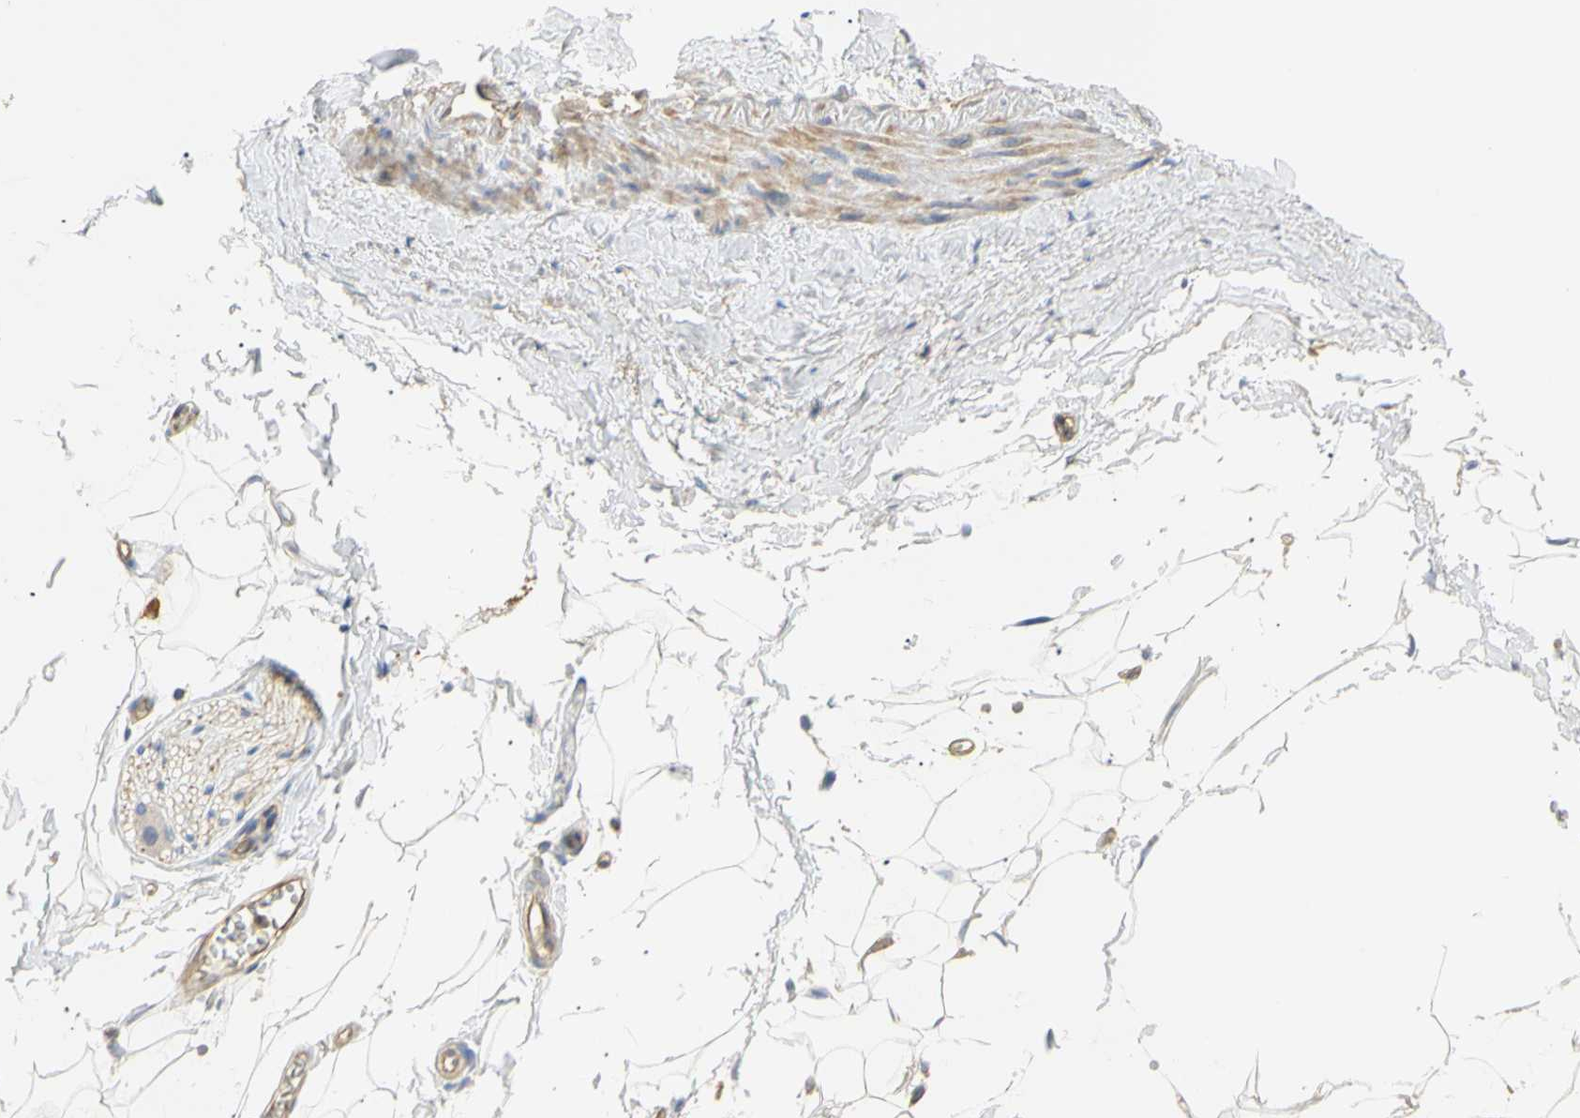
{"staining": {"intensity": "negative", "quantity": "none", "location": "none"}, "tissue": "adipose tissue", "cell_type": "Adipocytes", "image_type": "normal", "snomed": [{"axis": "morphology", "description": "Normal tissue, NOS"}, {"axis": "topography", "description": "Adipose tissue"}, {"axis": "topography", "description": "Peripheral nerve tissue"}], "caption": "Immunohistochemistry (IHC) of benign human adipose tissue shows no expression in adipocytes.", "gene": "KCNE4", "patient": {"sex": "male", "age": 52}}